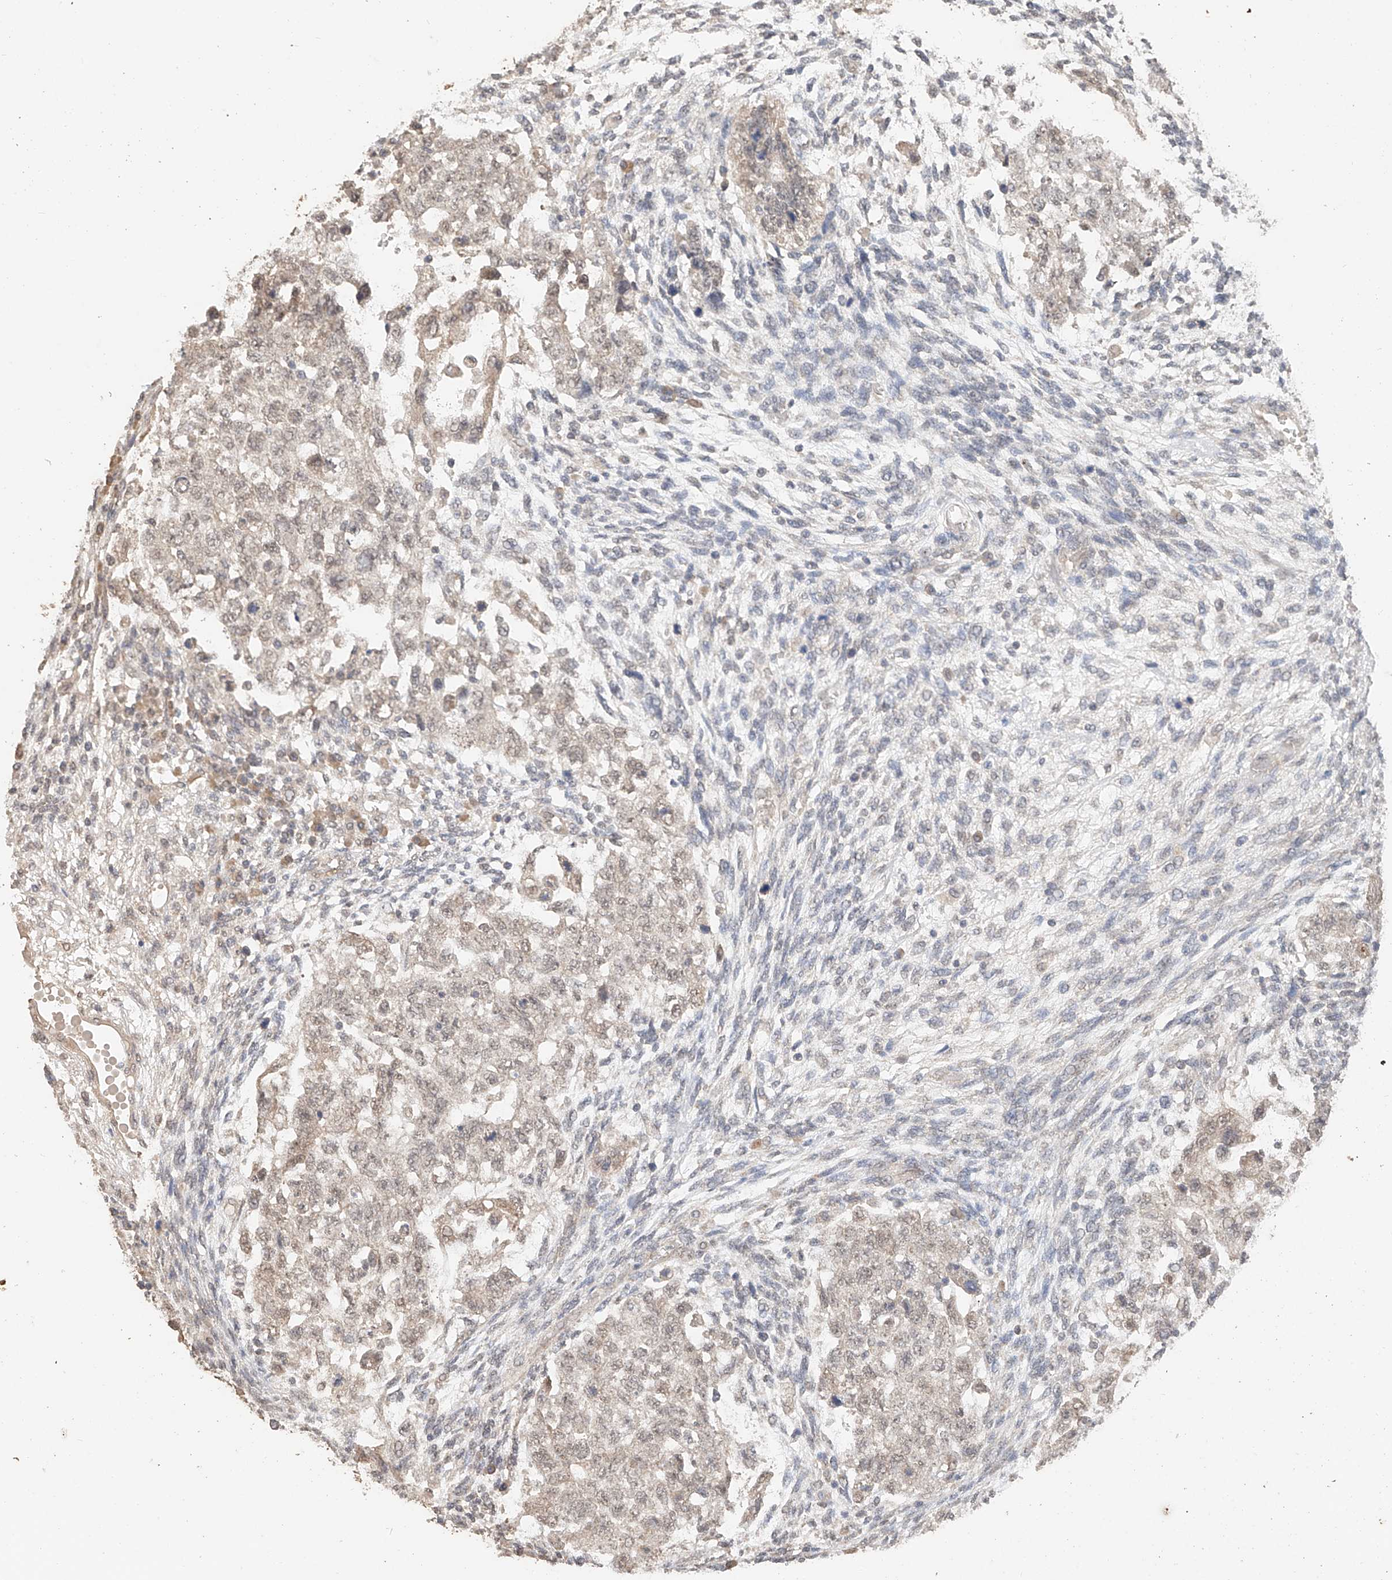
{"staining": {"intensity": "weak", "quantity": "25%-75%", "location": "cytoplasmic/membranous,nuclear"}, "tissue": "testis cancer", "cell_type": "Tumor cells", "image_type": "cancer", "snomed": [{"axis": "morphology", "description": "Normal tissue, NOS"}, {"axis": "morphology", "description": "Carcinoma, Embryonal, NOS"}, {"axis": "topography", "description": "Testis"}], "caption": "Immunohistochemical staining of testis cancer (embryonal carcinoma) reveals low levels of weak cytoplasmic/membranous and nuclear expression in approximately 25%-75% of tumor cells.", "gene": "IL22RA2", "patient": {"sex": "male", "age": 36}}